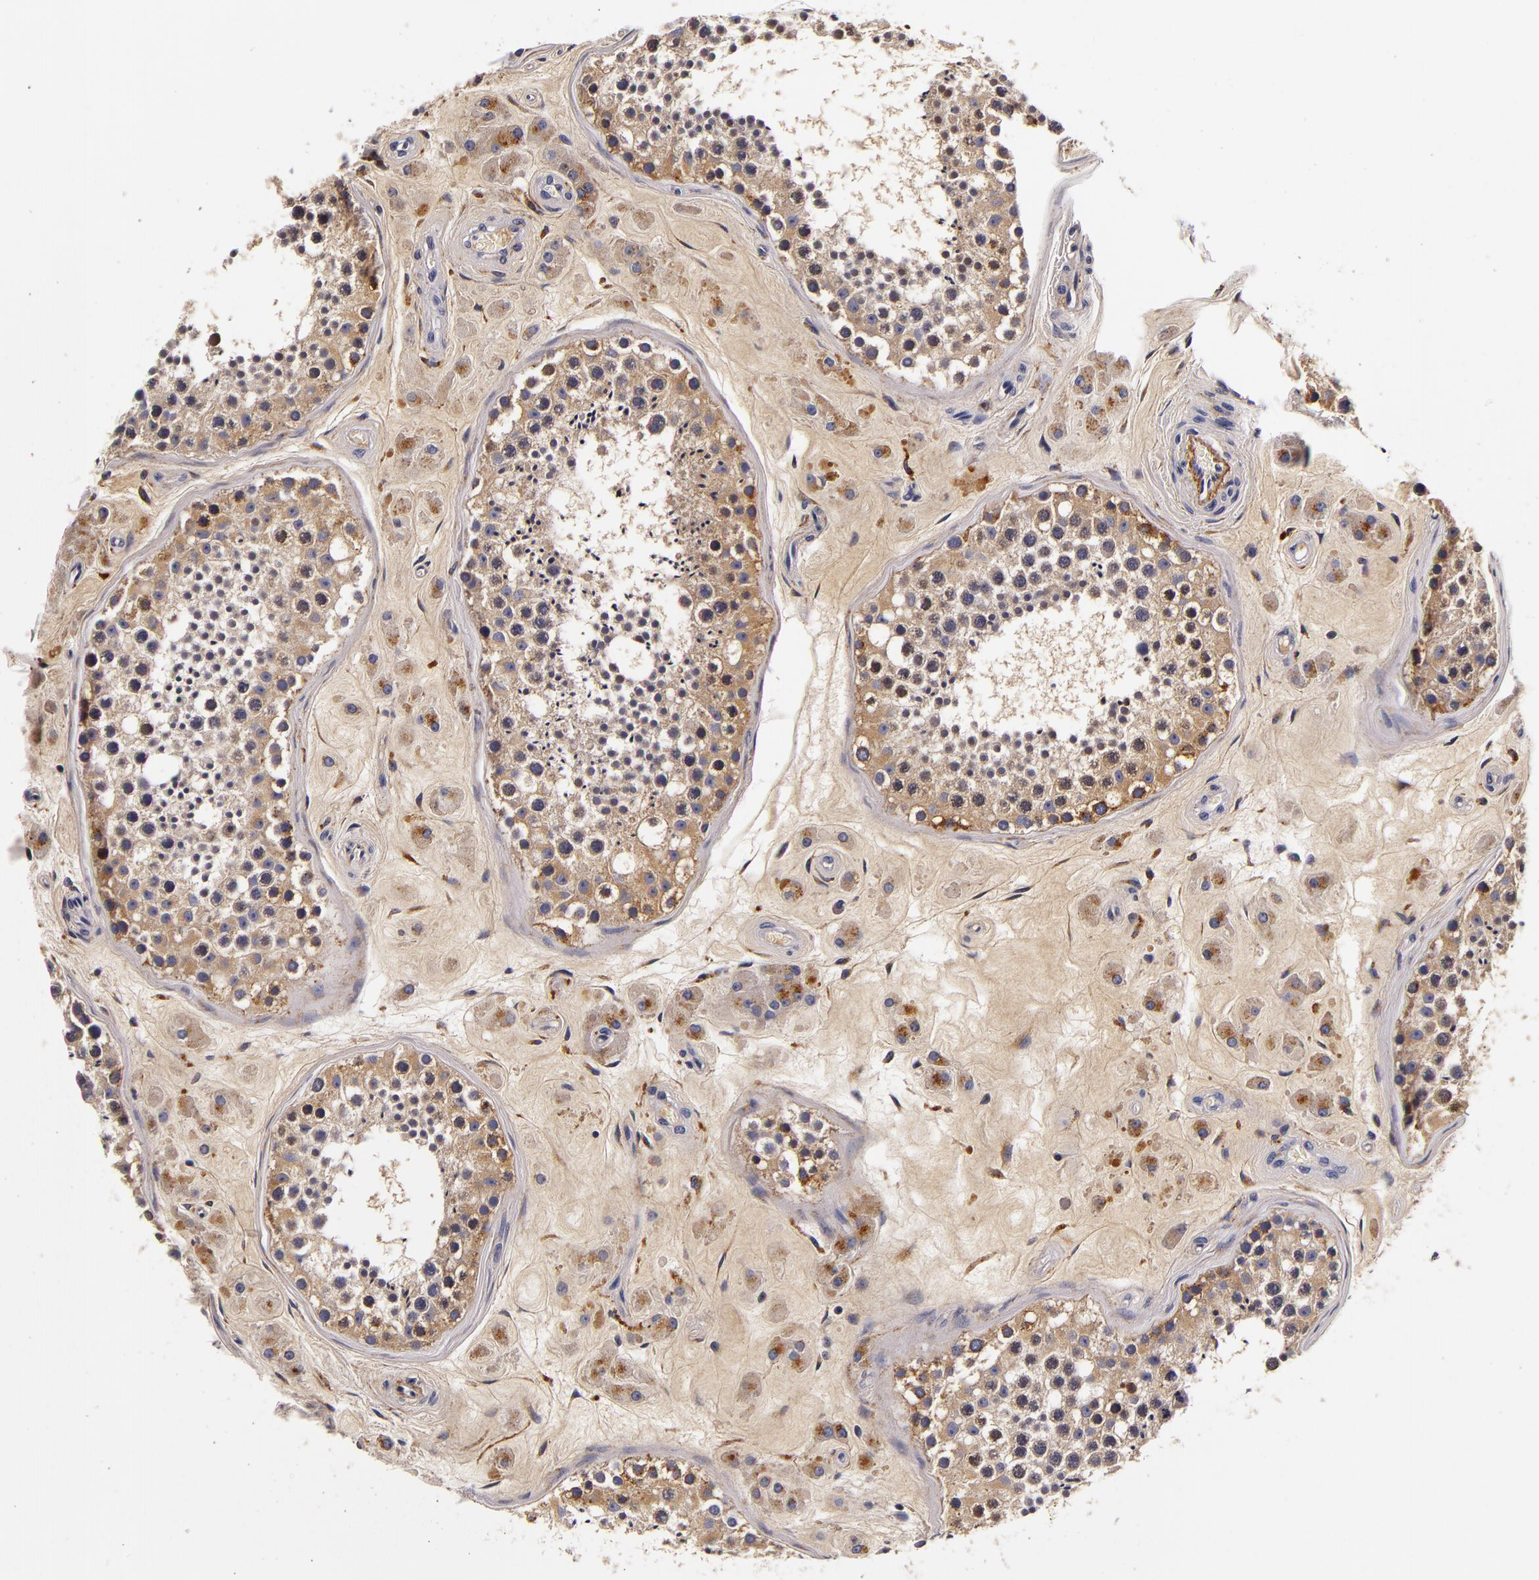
{"staining": {"intensity": "moderate", "quantity": ">75%", "location": "cytoplasmic/membranous"}, "tissue": "testis", "cell_type": "Cells in seminiferous ducts", "image_type": "normal", "snomed": [{"axis": "morphology", "description": "Normal tissue, NOS"}, {"axis": "topography", "description": "Testis"}], "caption": "This micrograph demonstrates IHC staining of normal testis, with medium moderate cytoplasmic/membranous positivity in approximately >75% of cells in seminiferous ducts.", "gene": "LGALS3BP", "patient": {"sex": "male", "age": 38}}